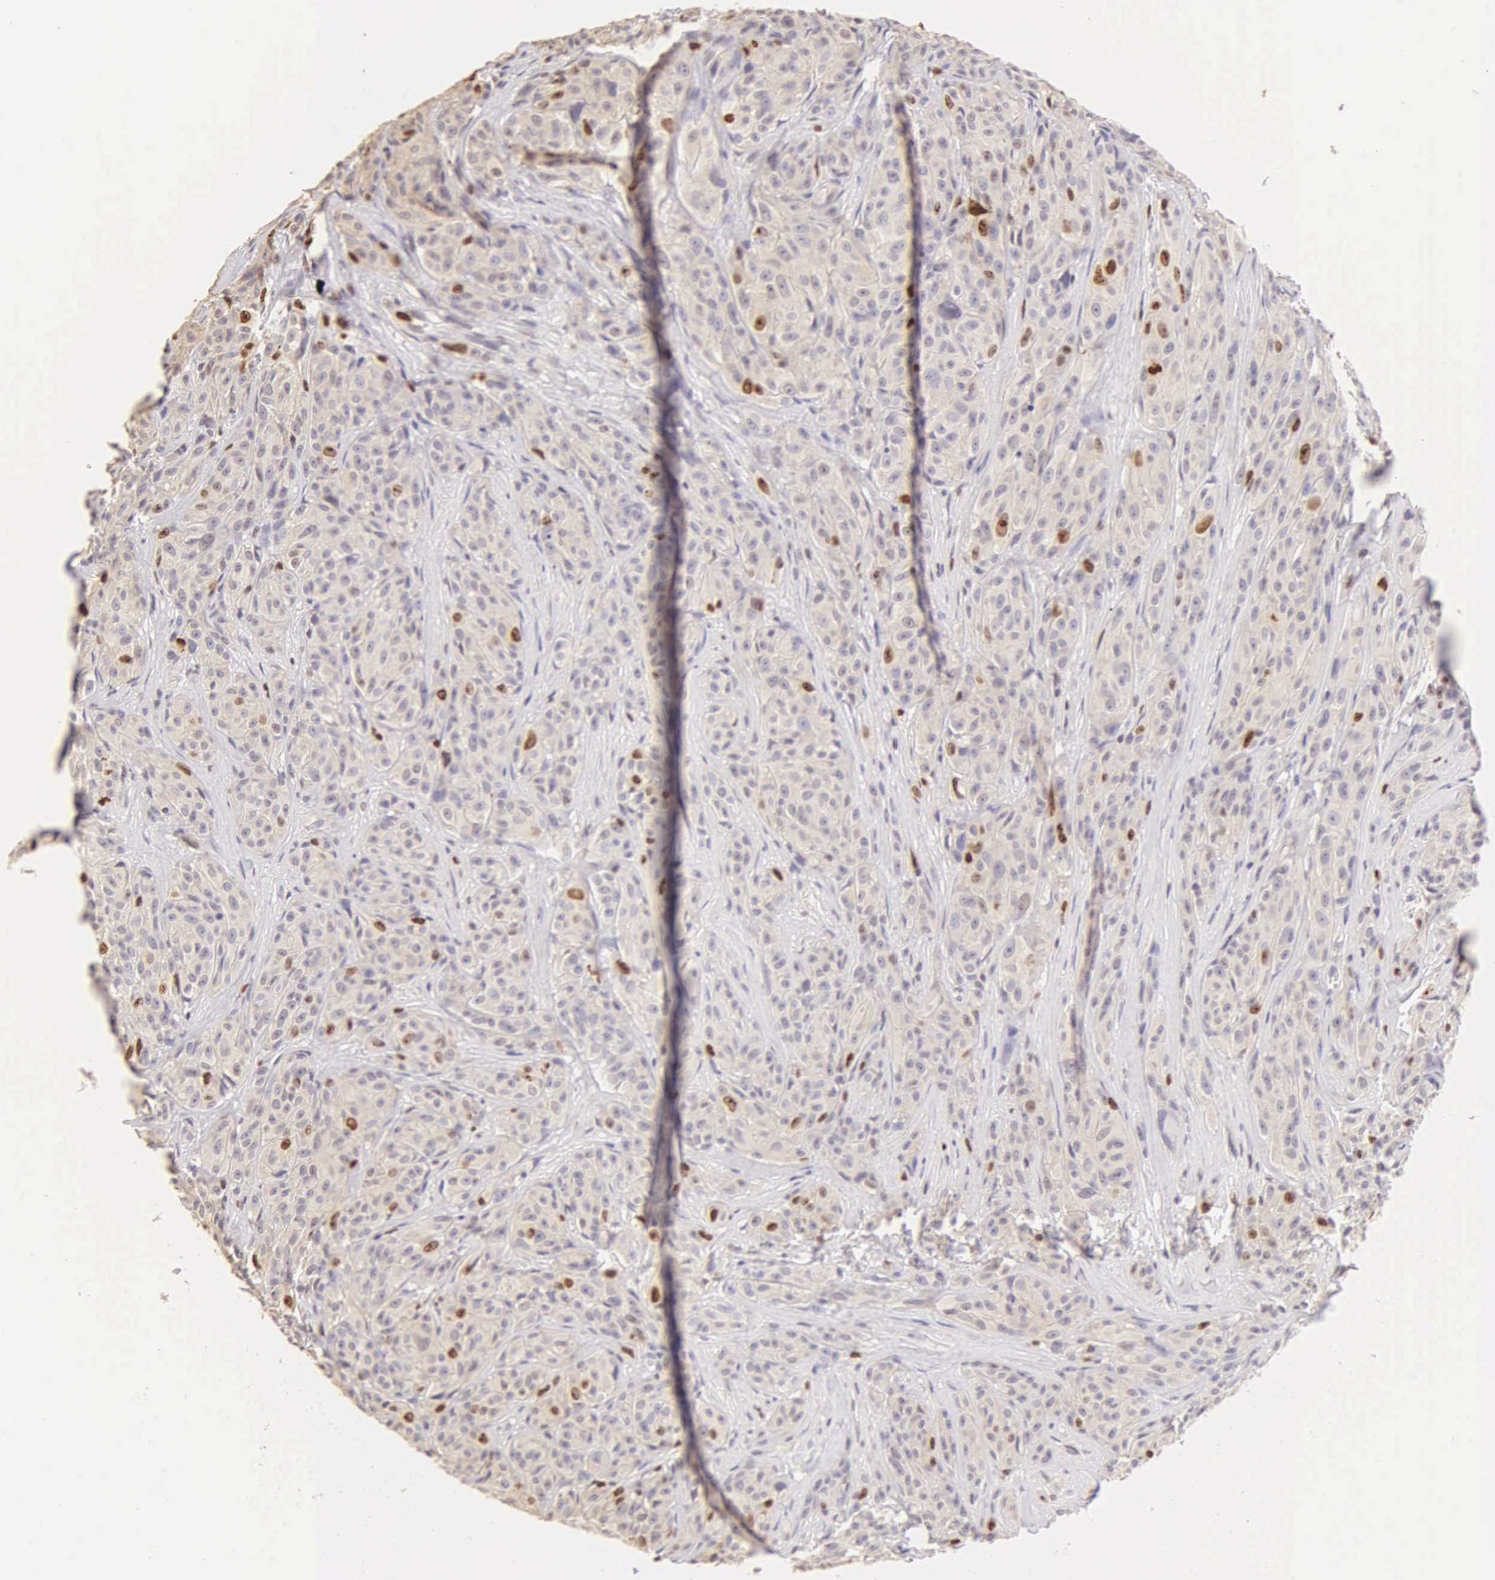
{"staining": {"intensity": "moderate", "quantity": "25%-75%", "location": "nuclear"}, "tissue": "melanoma", "cell_type": "Tumor cells", "image_type": "cancer", "snomed": [{"axis": "morphology", "description": "Malignant melanoma, NOS"}, {"axis": "topography", "description": "Skin"}], "caption": "There is medium levels of moderate nuclear positivity in tumor cells of melanoma, as demonstrated by immunohistochemical staining (brown color).", "gene": "MKI67", "patient": {"sex": "male", "age": 56}}